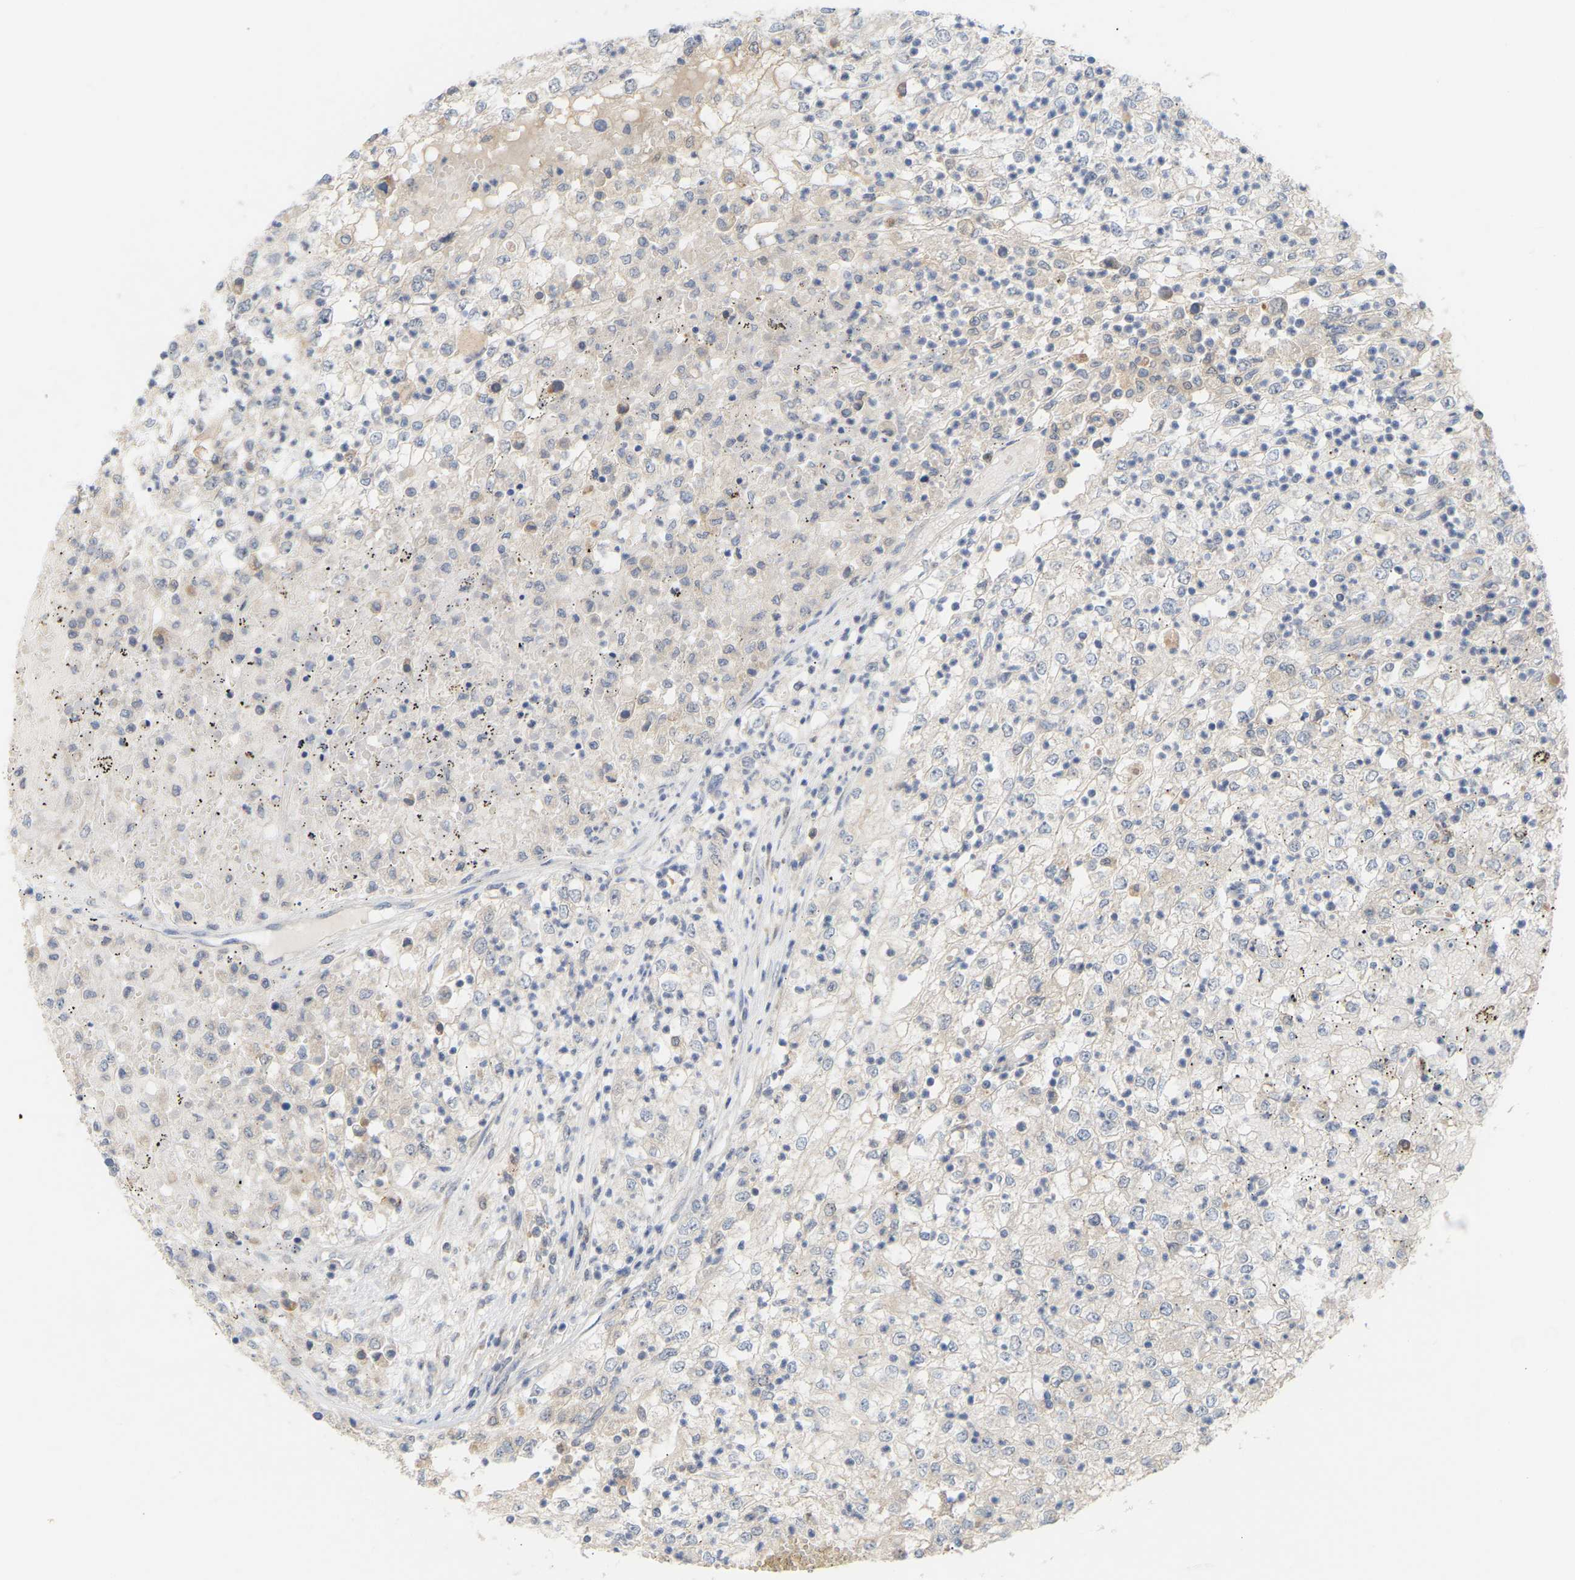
{"staining": {"intensity": "weak", "quantity": "<25%", "location": "cytoplasmic/membranous"}, "tissue": "renal cancer", "cell_type": "Tumor cells", "image_type": "cancer", "snomed": [{"axis": "morphology", "description": "Adenocarcinoma, NOS"}, {"axis": "topography", "description": "Kidney"}], "caption": "Tumor cells show no significant protein expression in renal adenocarcinoma. (IHC, brightfield microscopy, high magnification).", "gene": "TPMT", "patient": {"sex": "female", "age": 54}}